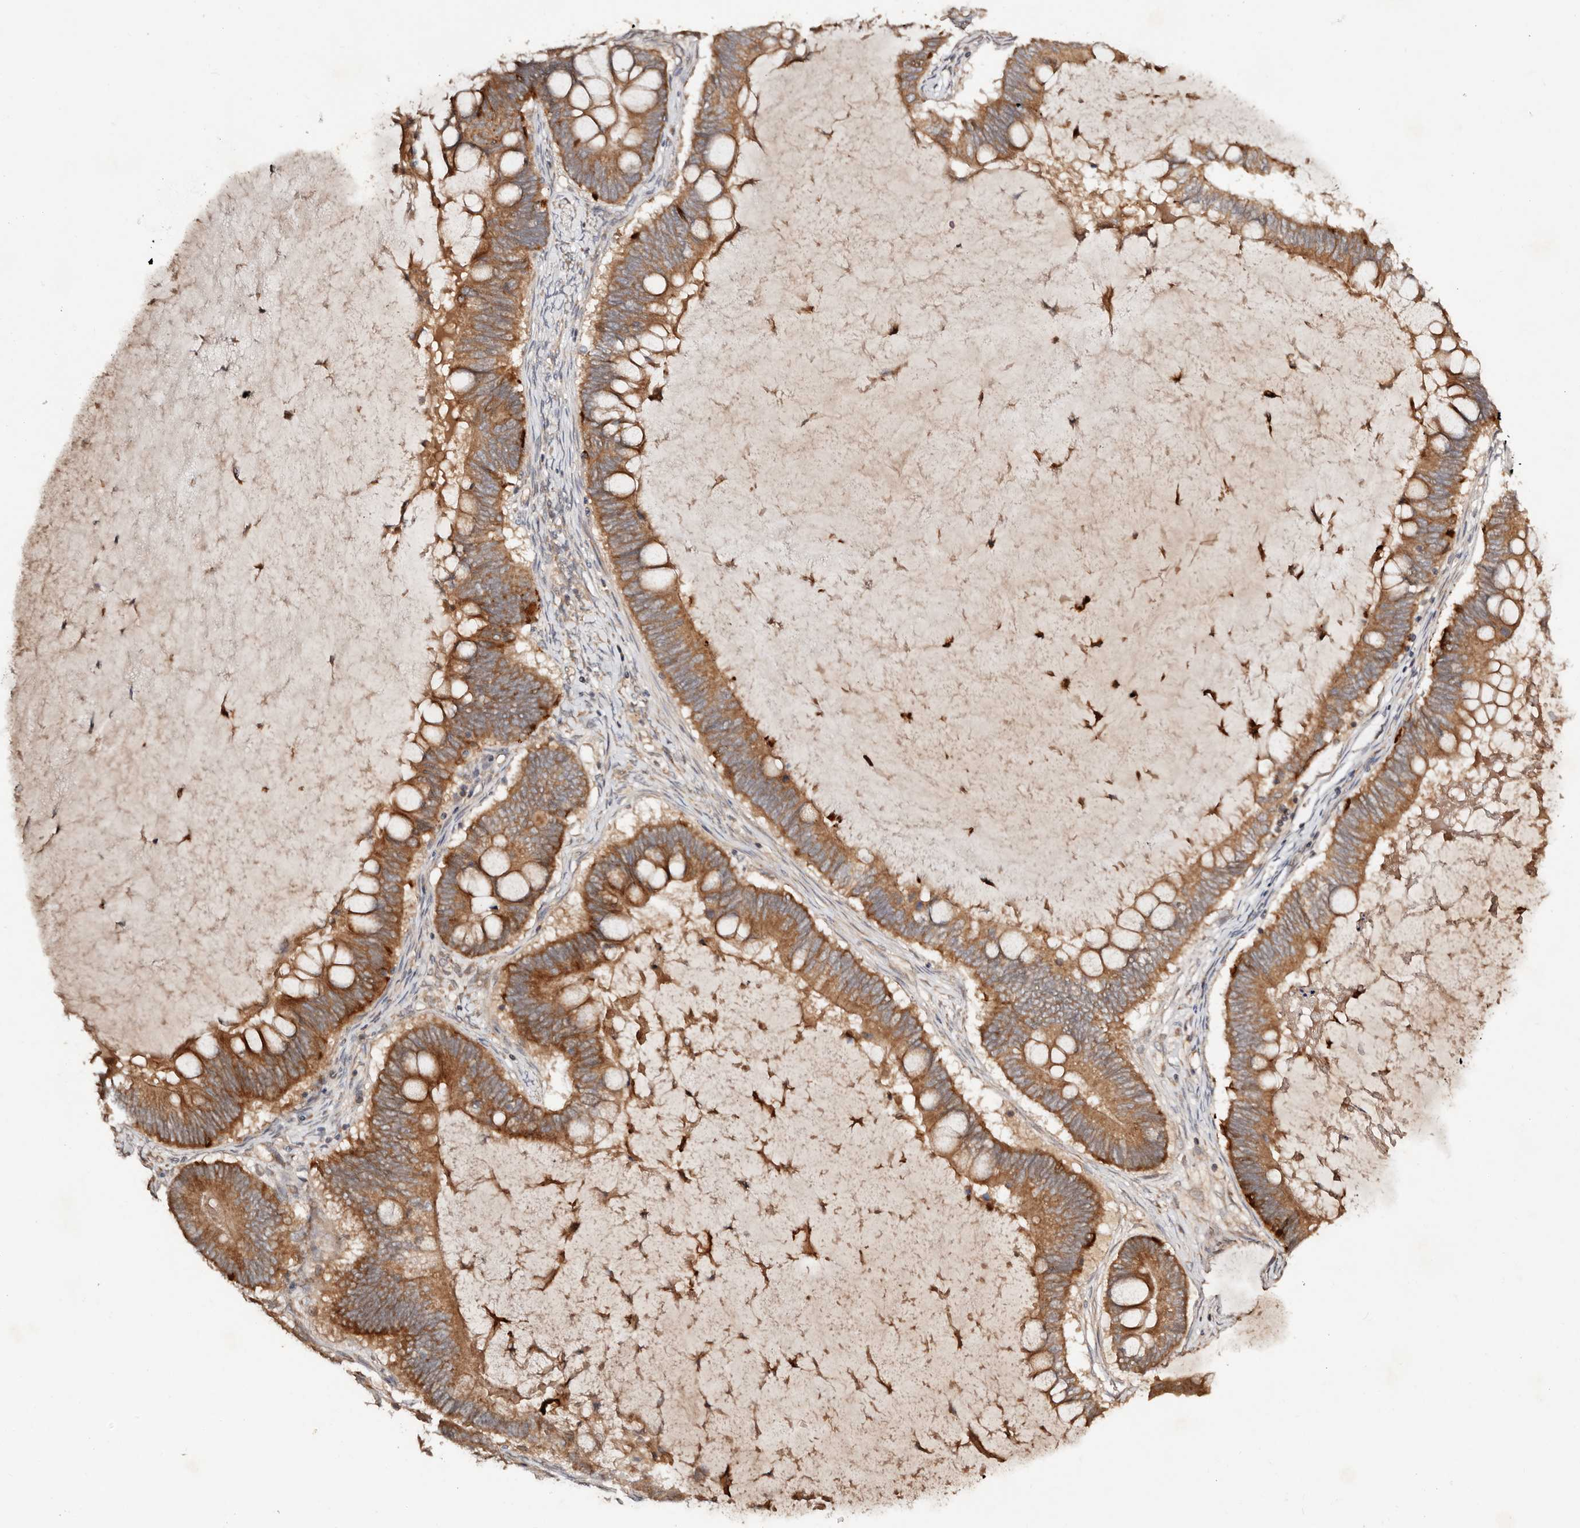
{"staining": {"intensity": "strong", "quantity": ">75%", "location": "cytoplasmic/membranous"}, "tissue": "ovarian cancer", "cell_type": "Tumor cells", "image_type": "cancer", "snomed": [{"axis": "morphology", "description": "Cystadenocarcinoma, mucinous, NOS"}, {"axis": "topography", "description": "Ovary"}], "caption": "Tumor cells demonstrate high levels of strong cytoplasmic/membranous expression in about >75% of cells in ovarian cancer (mucinous cystadenocarcinoma).", "gene": "DENND11", "patient": {"sex": "female", "age": 61}}